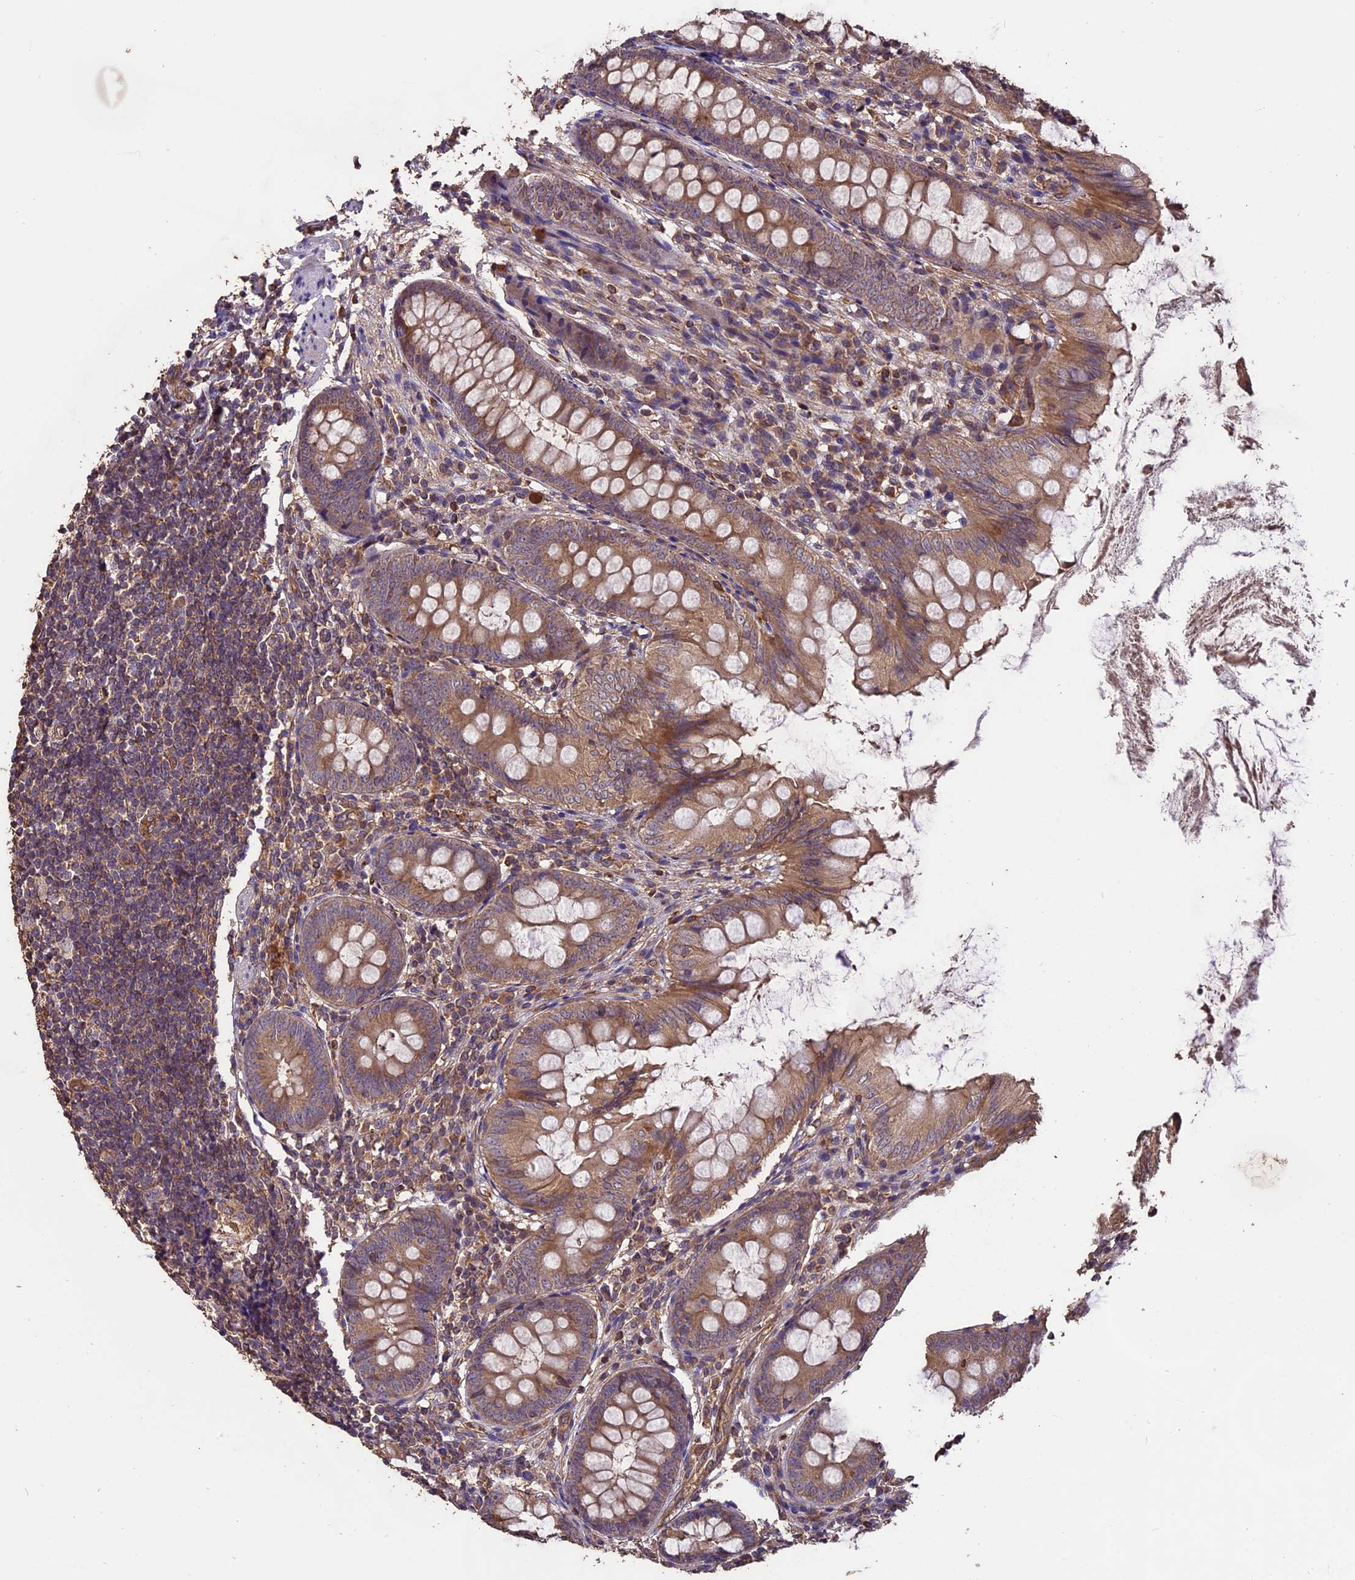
{"staining": {"intensity": "moderate", "quantity": ">75%", "location": "cytoplasmic/membranous"}, "tissue": "appendix", "cell_type": "Glandular cells", "image_type": "normal", "snomed": [{"axis": "morphology", "description": "Normal tissue, NOS"}, {"axis": "topography", "description": "Appendix"}], "caption": "Approximately >75% of glandular cells in unremarkable human appendix exhibit moderate cytoplasmic/membranous protein expression as visualized by brown immunohistochemical staining.", "gene": "TTLL10", "patient": {"sex": "female", "age": 77}}